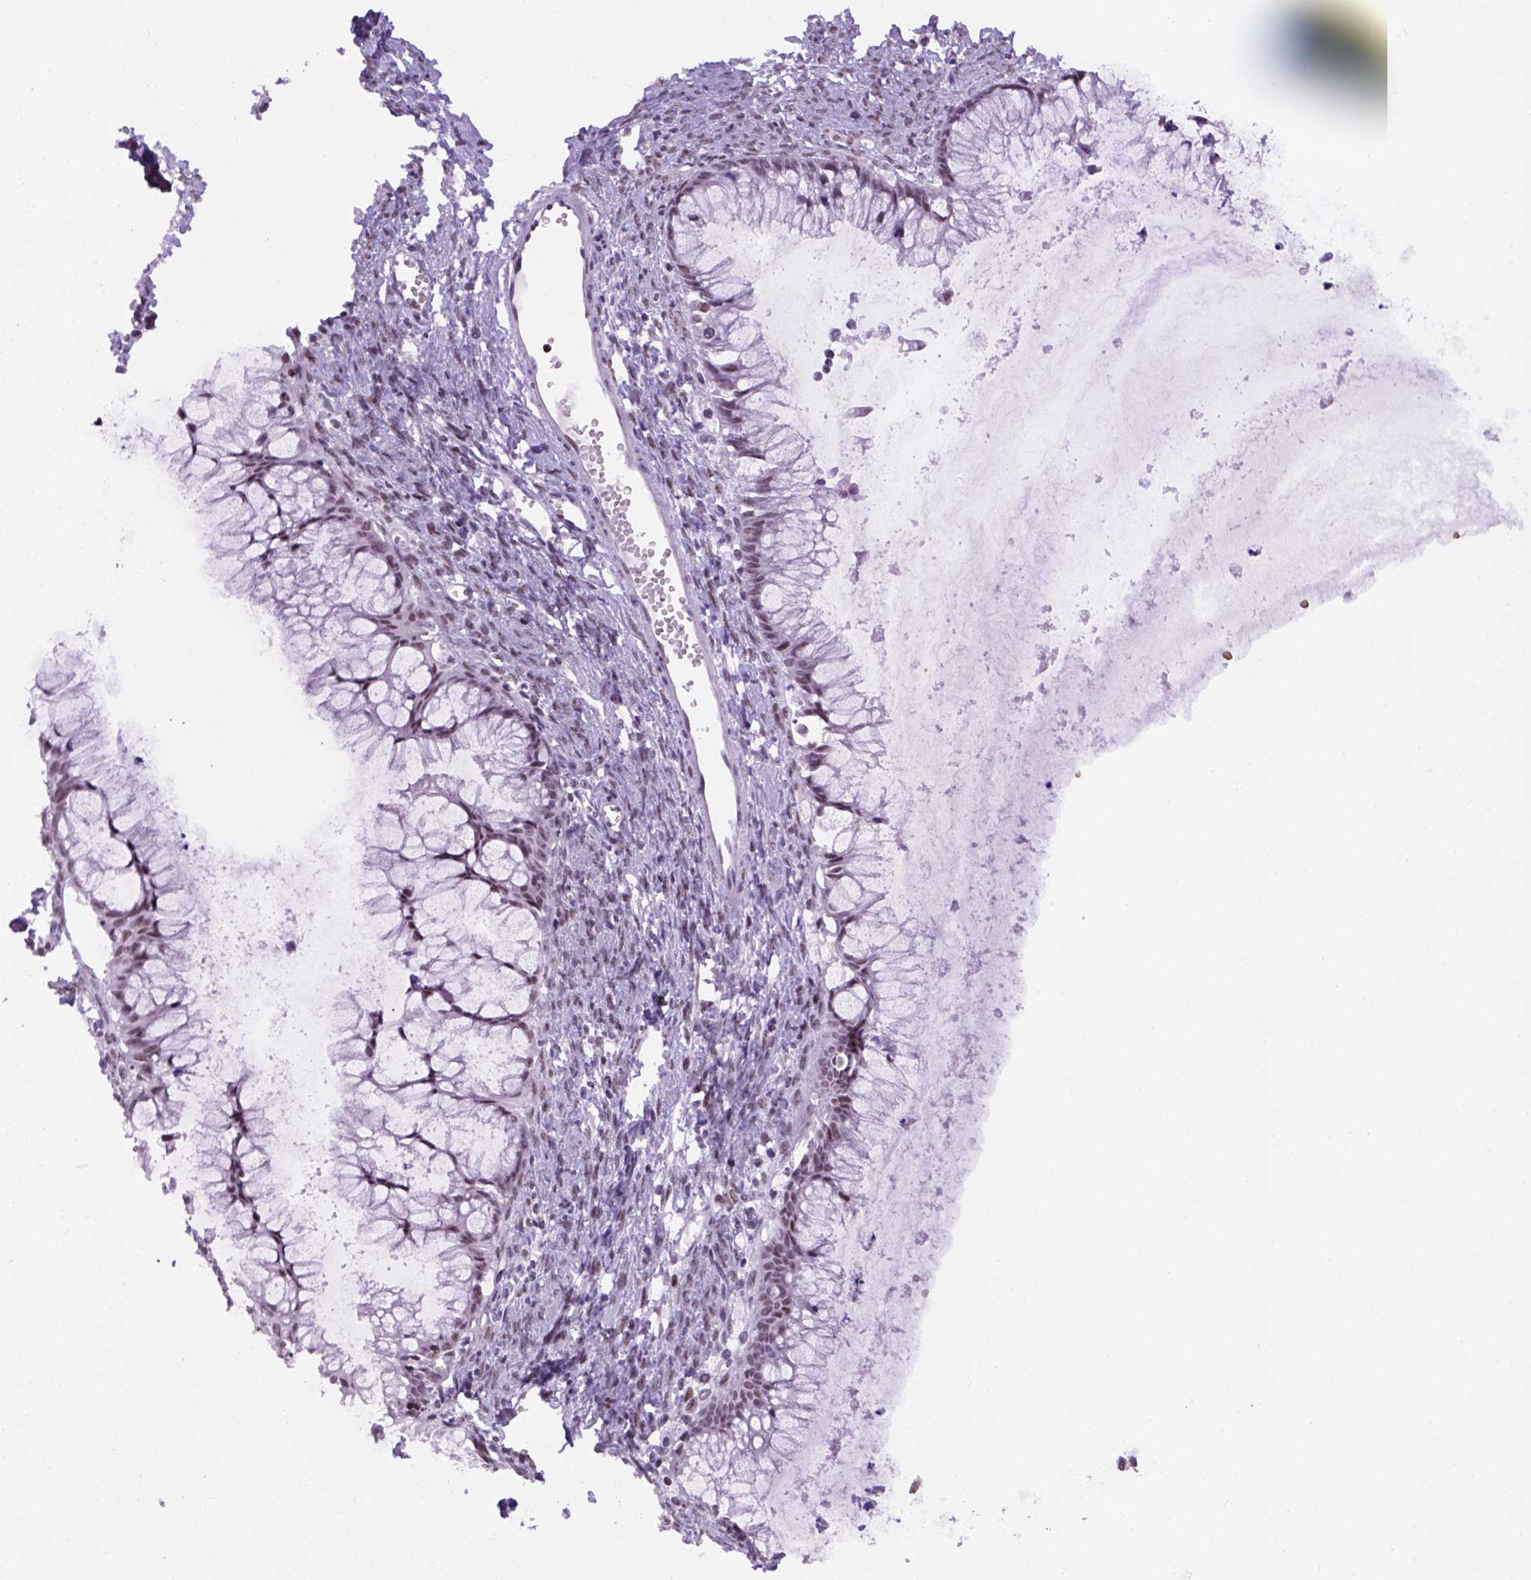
{"staining": {"intensity": "moderate", "quantity": "<25%", "location": "nuclear"}, "tissue": "ovarian cancer", "cell_type": "Tumor cells", "image_type": "cancer", "snomed": [{"axis": "morphology", "description": "Cystadenocarcinoma, mucinous, NOS"}, {"axis": "topography", "description": "Ovary"}], "caption": "Immunohistochemical staining of ovarian mucinous cystadenocarcinoma exhibits moderate nuclear protein staining in approximately <25% of tumor cells. (Brightfield microscopy of DAB IHC at high magnification).", "gene": "TBPL1", "patient": {"sex": "female", "age": 41}}